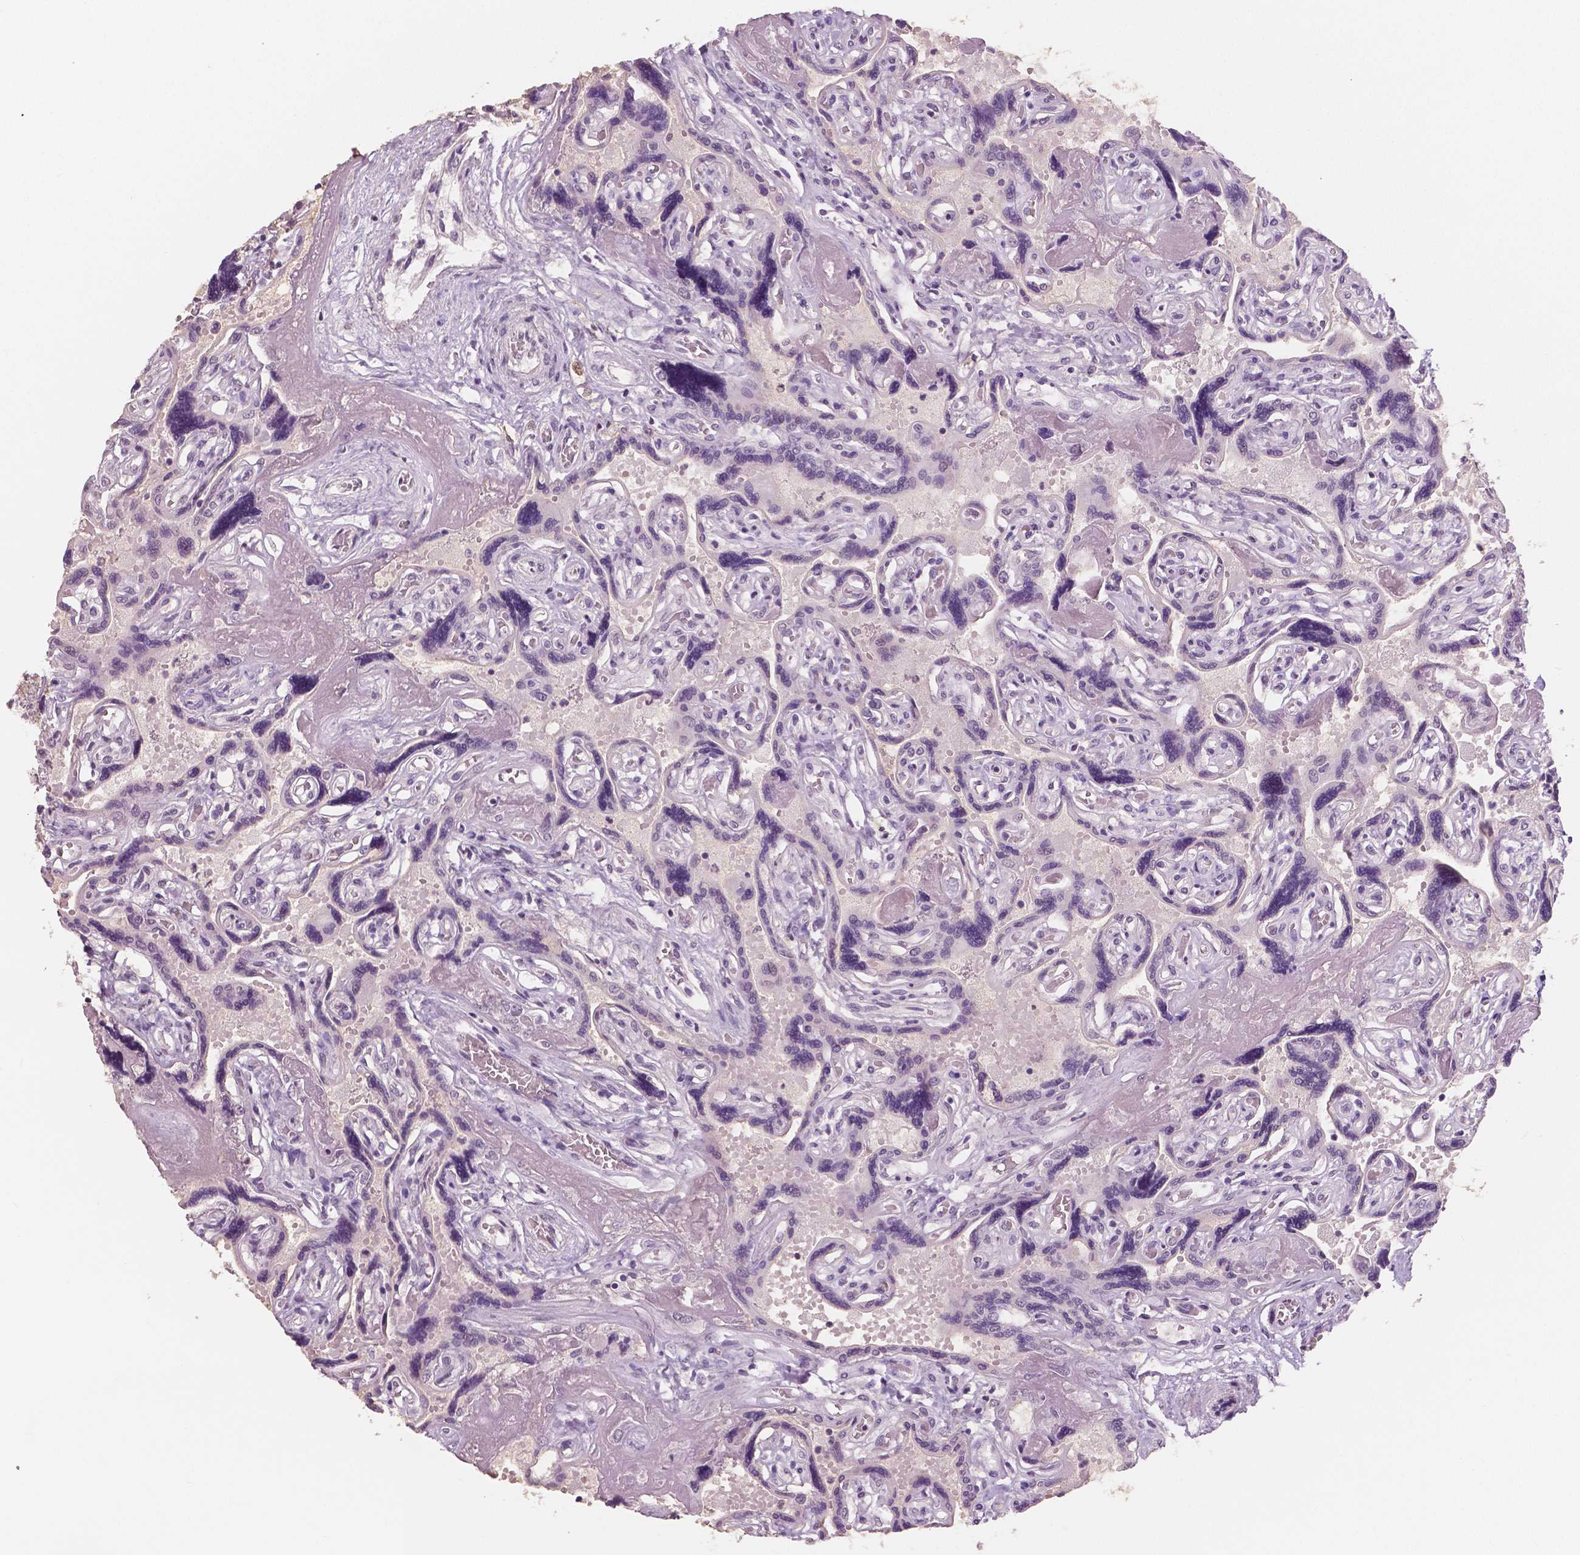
{"staining": {"intensity": "negative", "quantity": "none", "location": "none"}, "tissue": "placenta", "cell_type": "Decidual cells", "image_type": "normal", "snomed": [{"axis": "morphology", "description": "Normal tissue, NOS"}, {"axis": "topography", "description": "Placenta"}], "caption": "IHC of unremarkable human placenta exhibits no expression in decidual cells. The staining is performed using DAB (3,3'-diaminobenzidine) brown chromogen with nuclei counter-stained in using hematoxylin.", "gene": "NECAB1", "patient": {"sex": "female", "age": 32}}